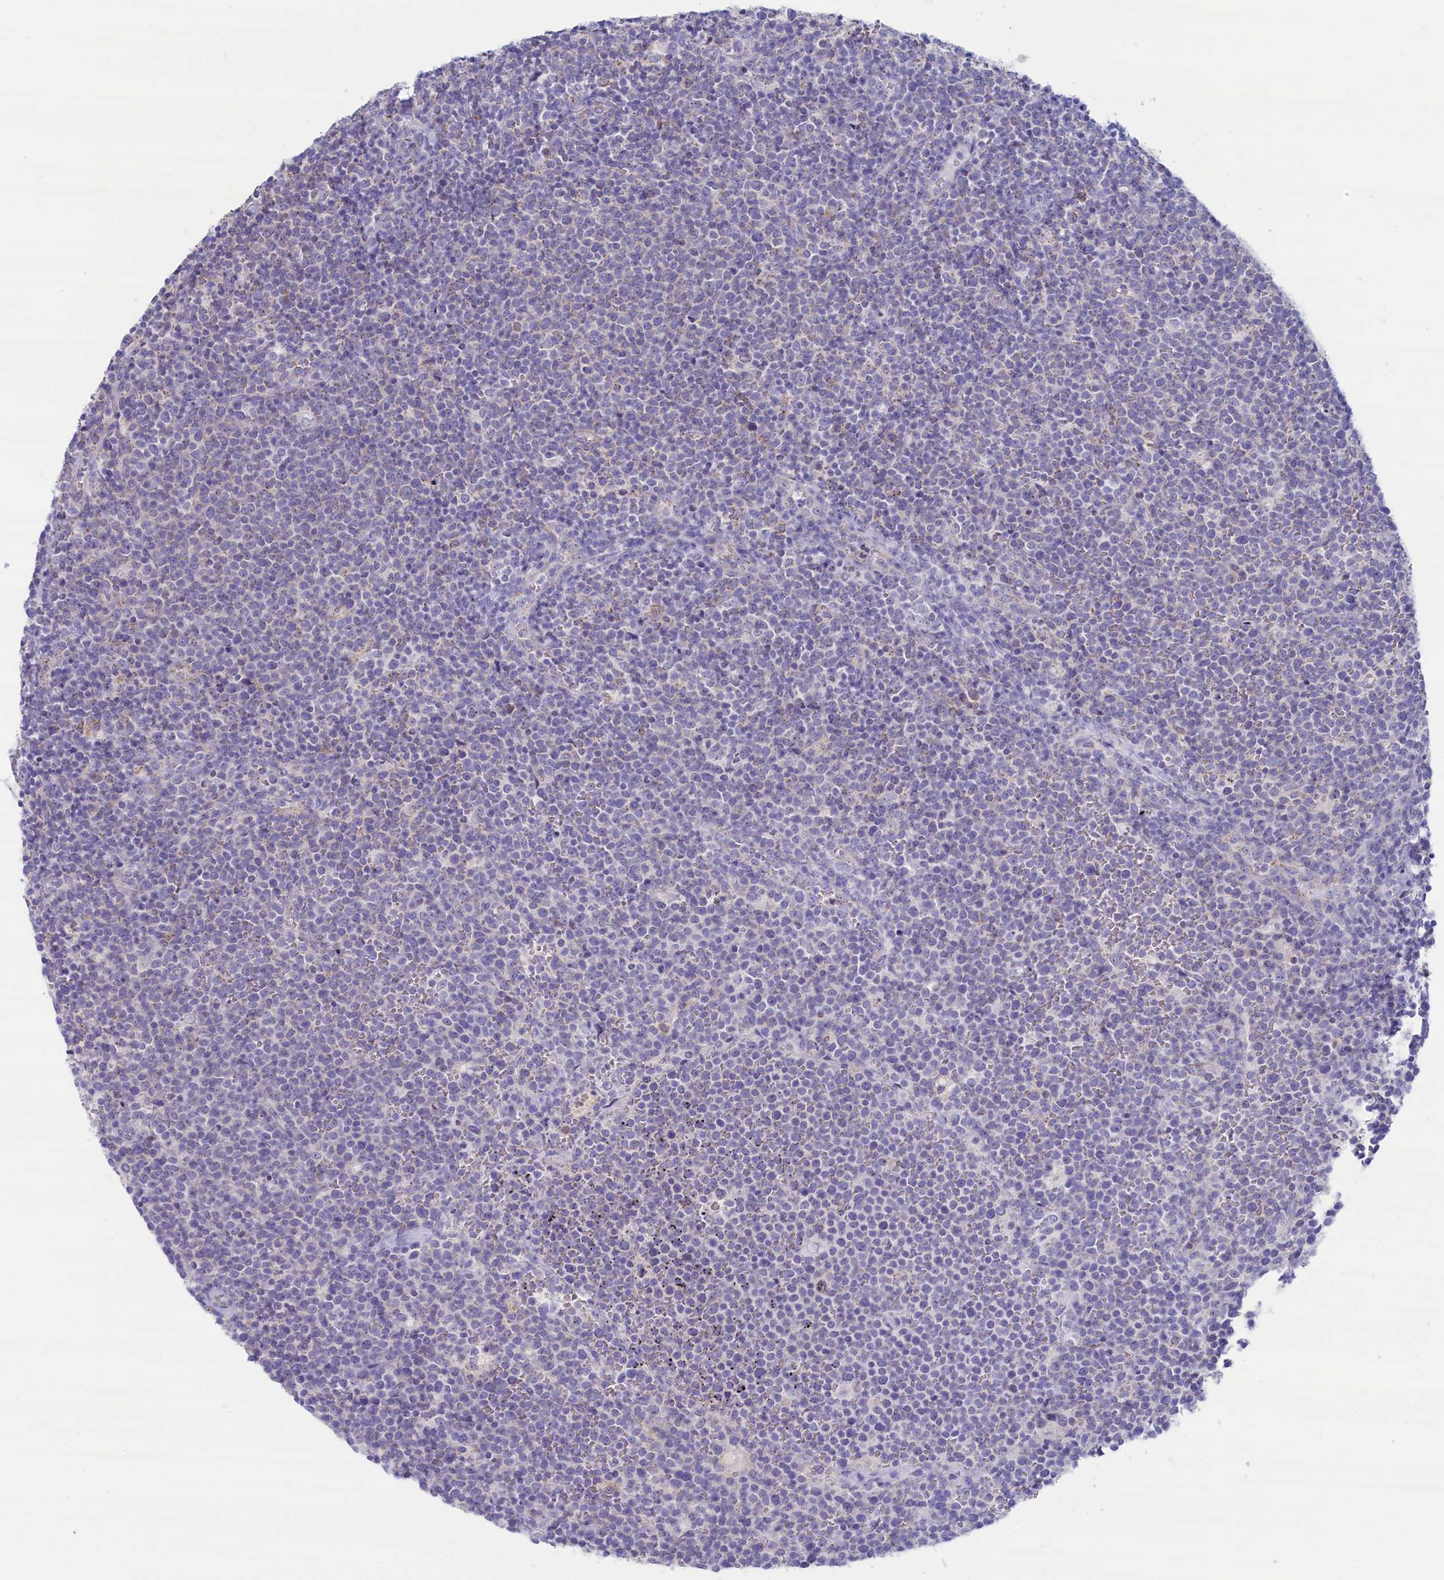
{"staining": {"intensity": "negative", "quantity": "none", "location": "none"}, "tissue": "lymphoma", "cell_type": "Tumor cells", "image_type": "cancer", "snomed": [{"axis": "morphology", "description": "Malignant lymphoma, non-Hodgkin's type, High grade"}, {"axis": "topography", "description": "Lymph node"}], "caption": "This micrograph is of high-grade malignant lymphoma, non-Hodgkin's type stained with immunohistochemistry to label a protein in brown with the nuclei are counter-stained blue. There is no staining in tumor cells.", "gene": "MPV17L2", "patient": {"sex": "male", "age": 61}}